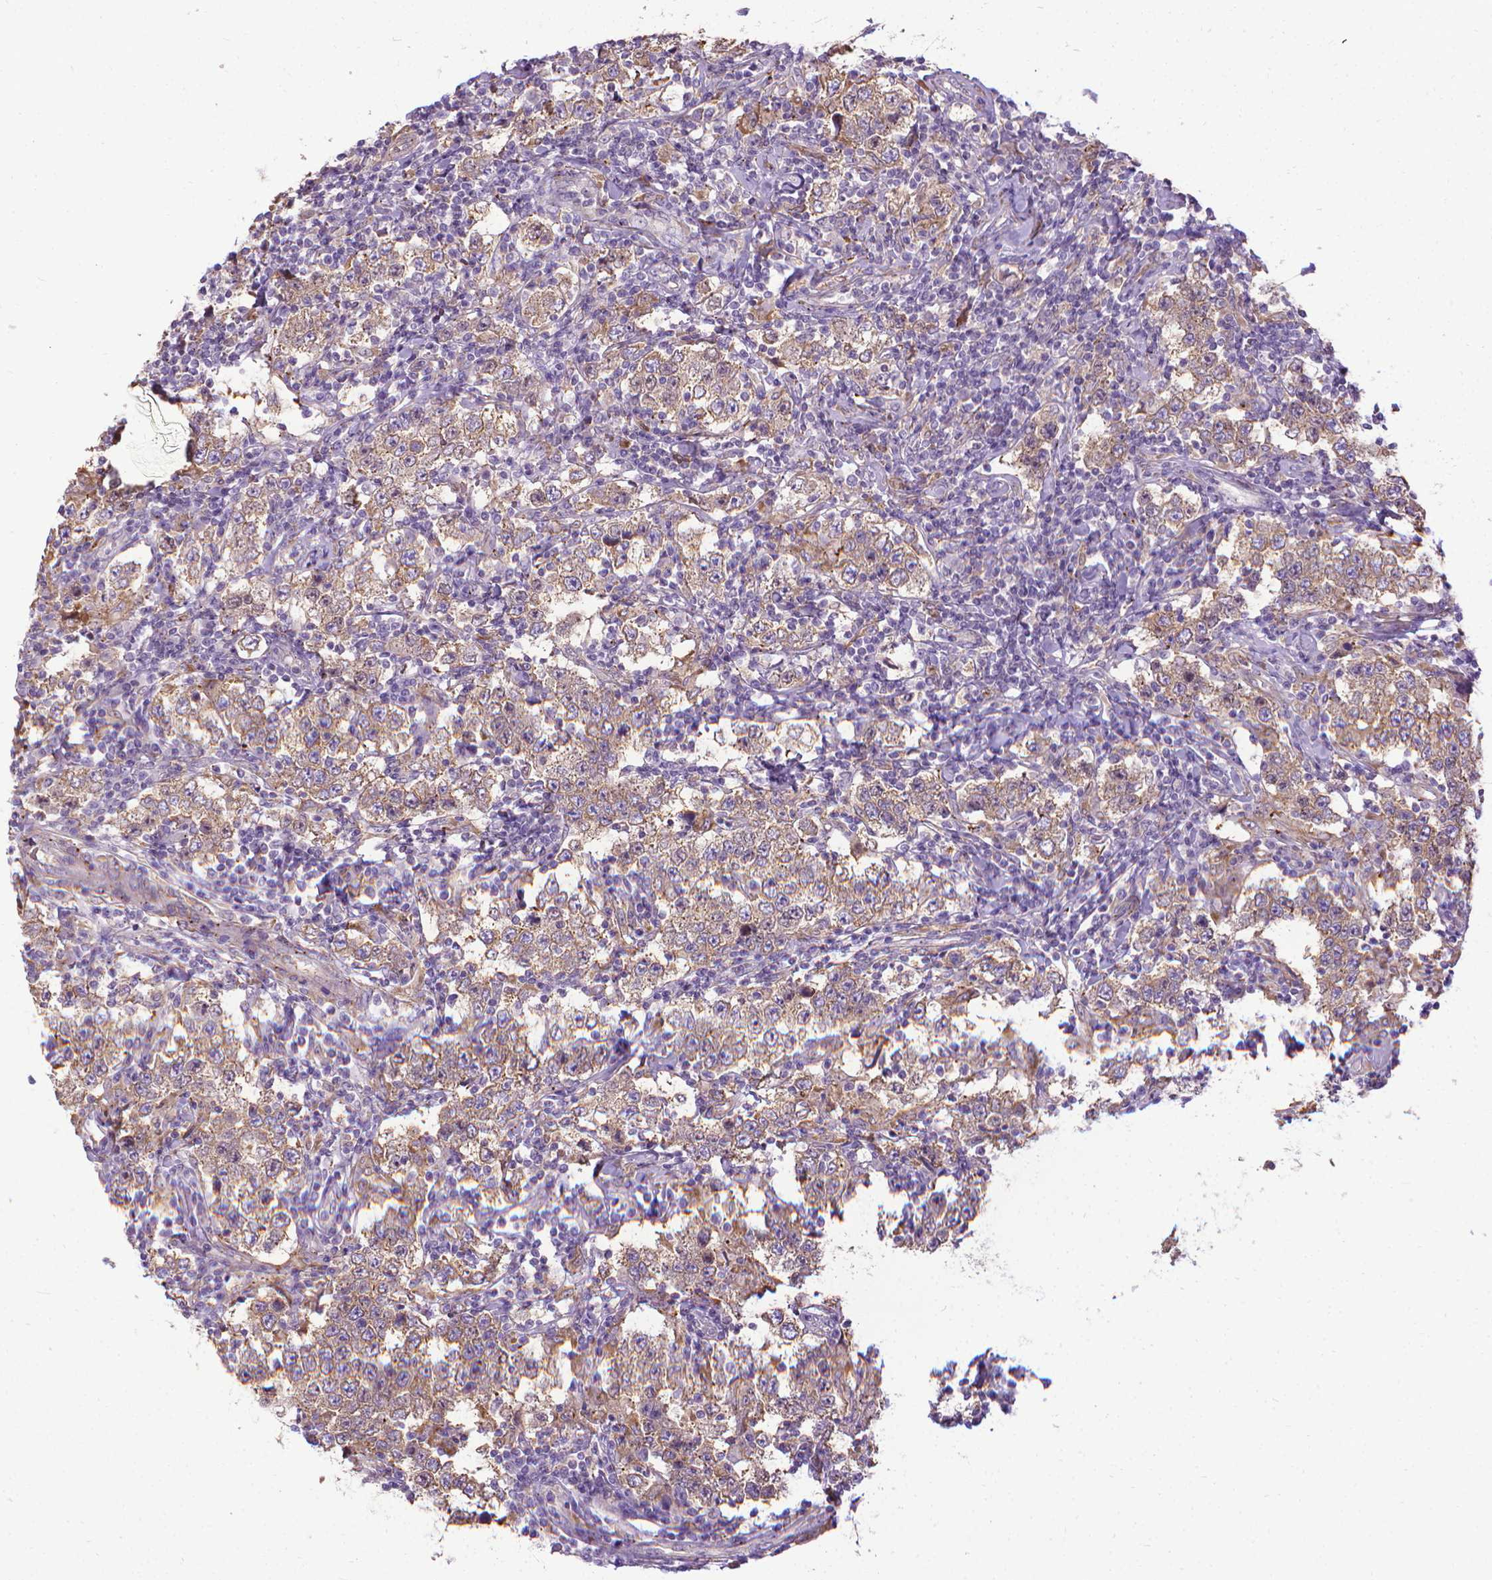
{"staining": {"intensity": "moderate", "quantity": ">75%", "location": "cytoplasmic/membranous"}, "tissue": "testis cancer", "cell_type": "Tumor cells", "image_type": "cancer", "snomed": [{"axis": "morphology", "description": "Seminoma, NOS"}, {"axis": "morphology", "description": "Carcinoma, Embryonal, NOS"}, {"axis": "topography", "description": "Testis"}], "caption": "A brown stain highlights moderate cytoplasmic/membranous positivity of a protein in human testis embryonal carcinoma tumor cells.", "gene": "CFAP299", "patient": {"sex": "male", "age": 41}}